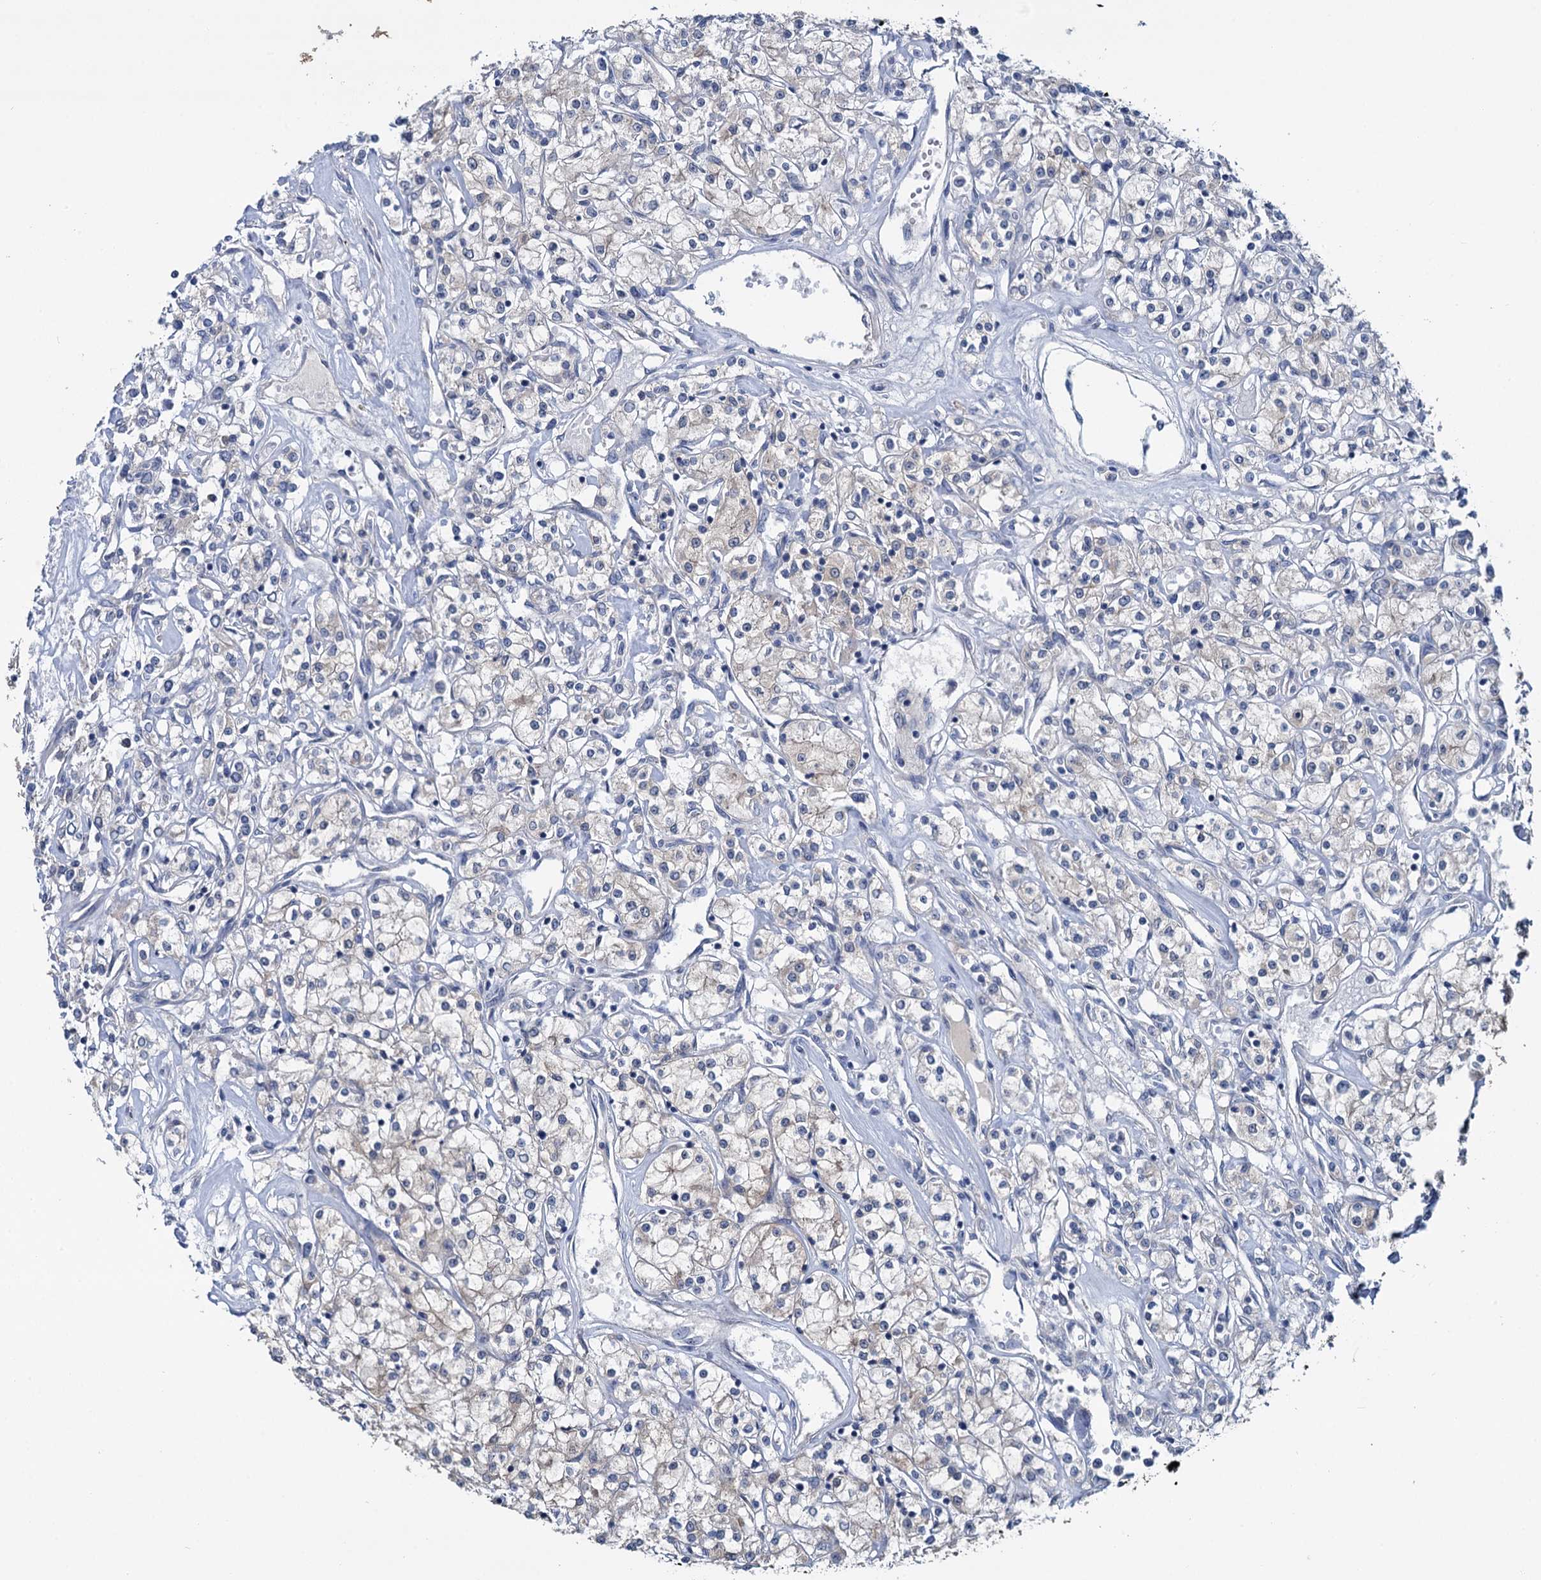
{"staining": {"intensity": "negative", "quantity": "none", "location": "none"}, "tissue": "renal cancer", "cell_type": "Tumor cells", "image_type": "cancer", "snomed": [{"axis": "morphology", "description": "Adenocarcinoma, NOS"}, {"axis": "topography", "description": "Kidney"}], "caption": "DAB immunohistochemical staining of renal cancer shows no significant positivity in tumor cells. Nuclei are stained in blue.", "gene": "ANKRD42", "patient": {"sex": "female", "age": 59}}